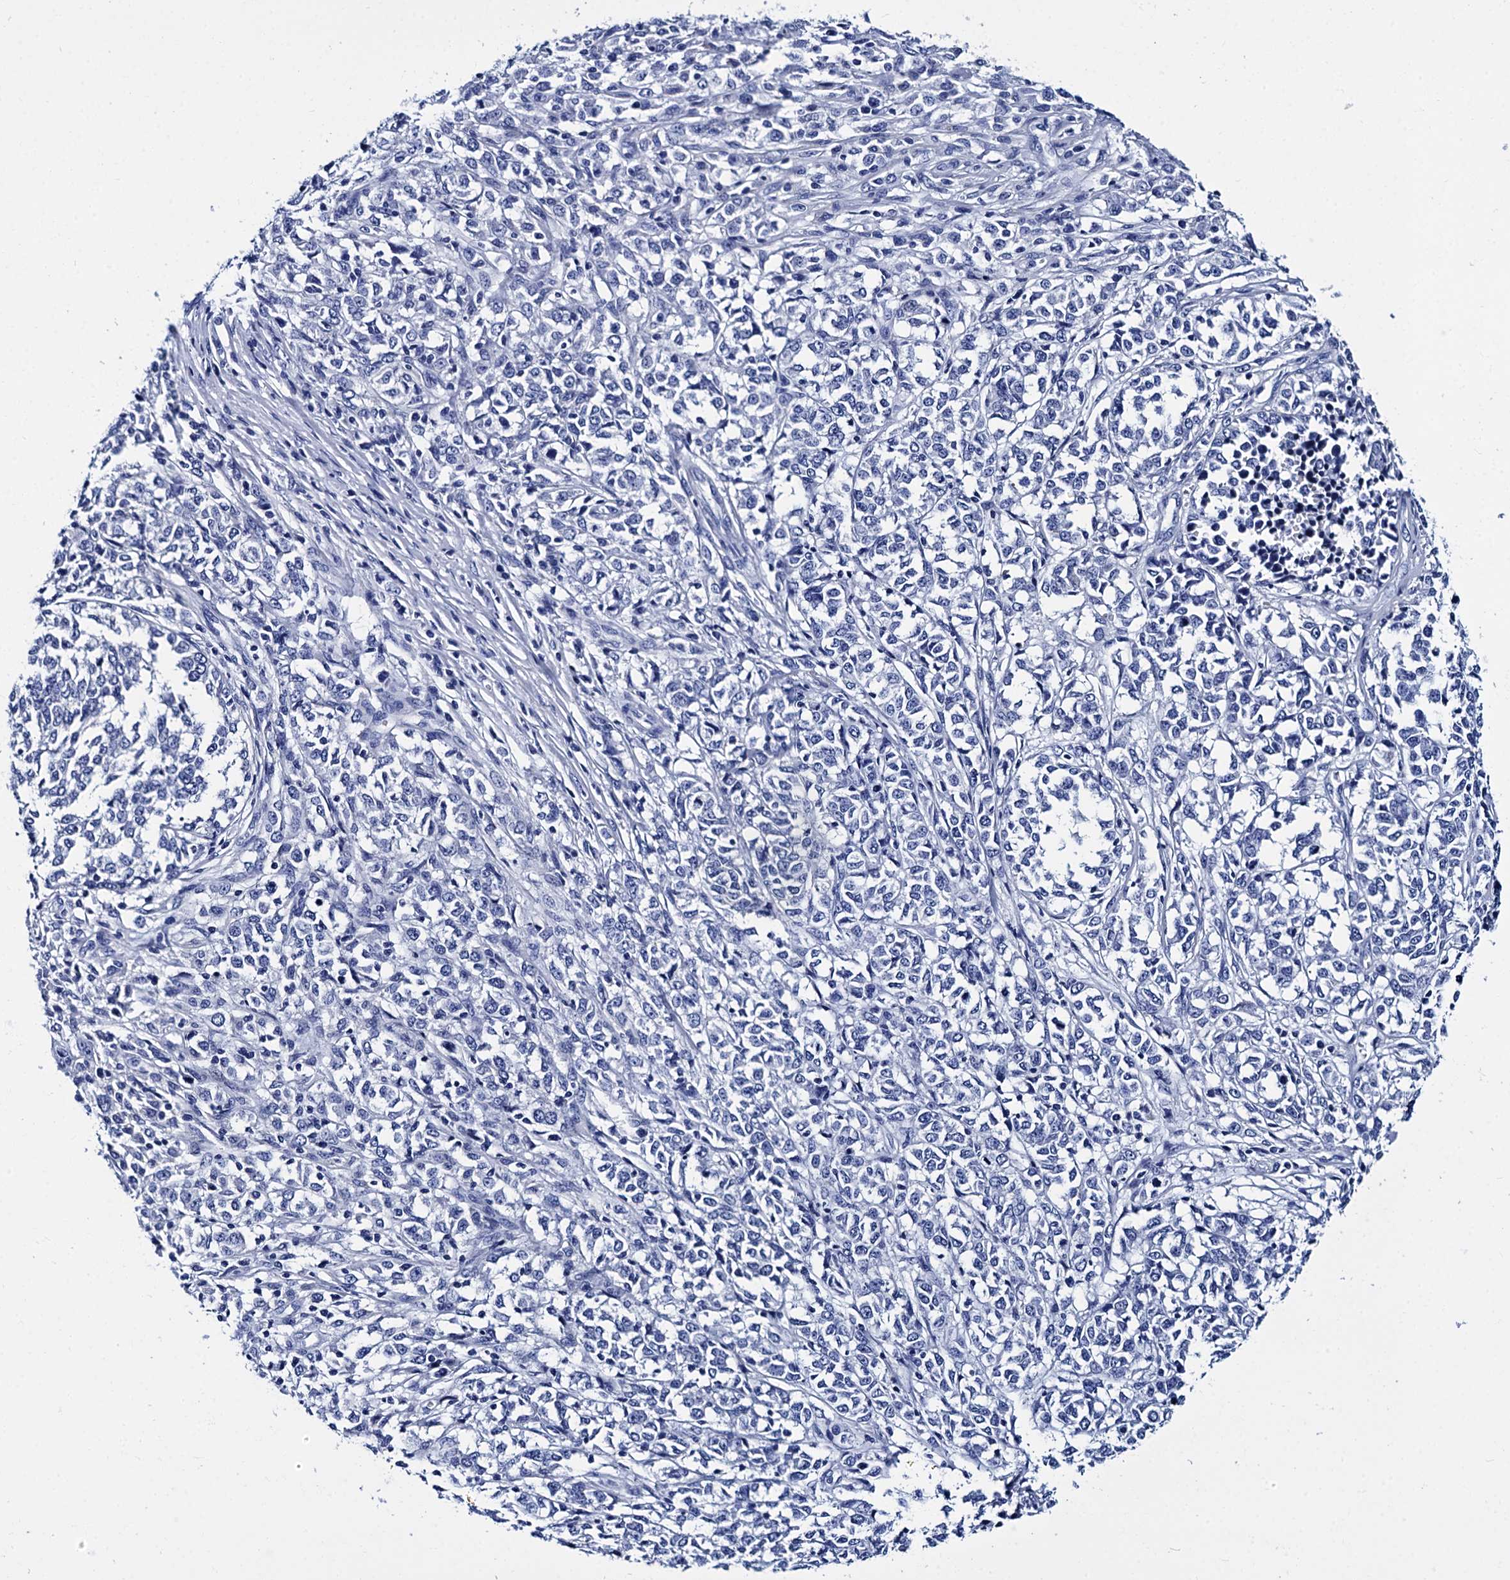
{"staining": {"intensity": "negative", "quantity": "none", "location": "none"}, "tissue": "melanoma", "cell_type": "Tumor cells", "image_type": "cancer", "snomed": [{"axis": "morphology", "description": "Malignant melanoma, NOS"}, {"axis": "topography", "description": "Skin"}], "caption": "DAB immunohistochemical staining of human malignant melanoma demonstrates no significant staining in tumor cells.", "gene": "MYBPC3", "patient": {"sex": "female", "age": 72}}